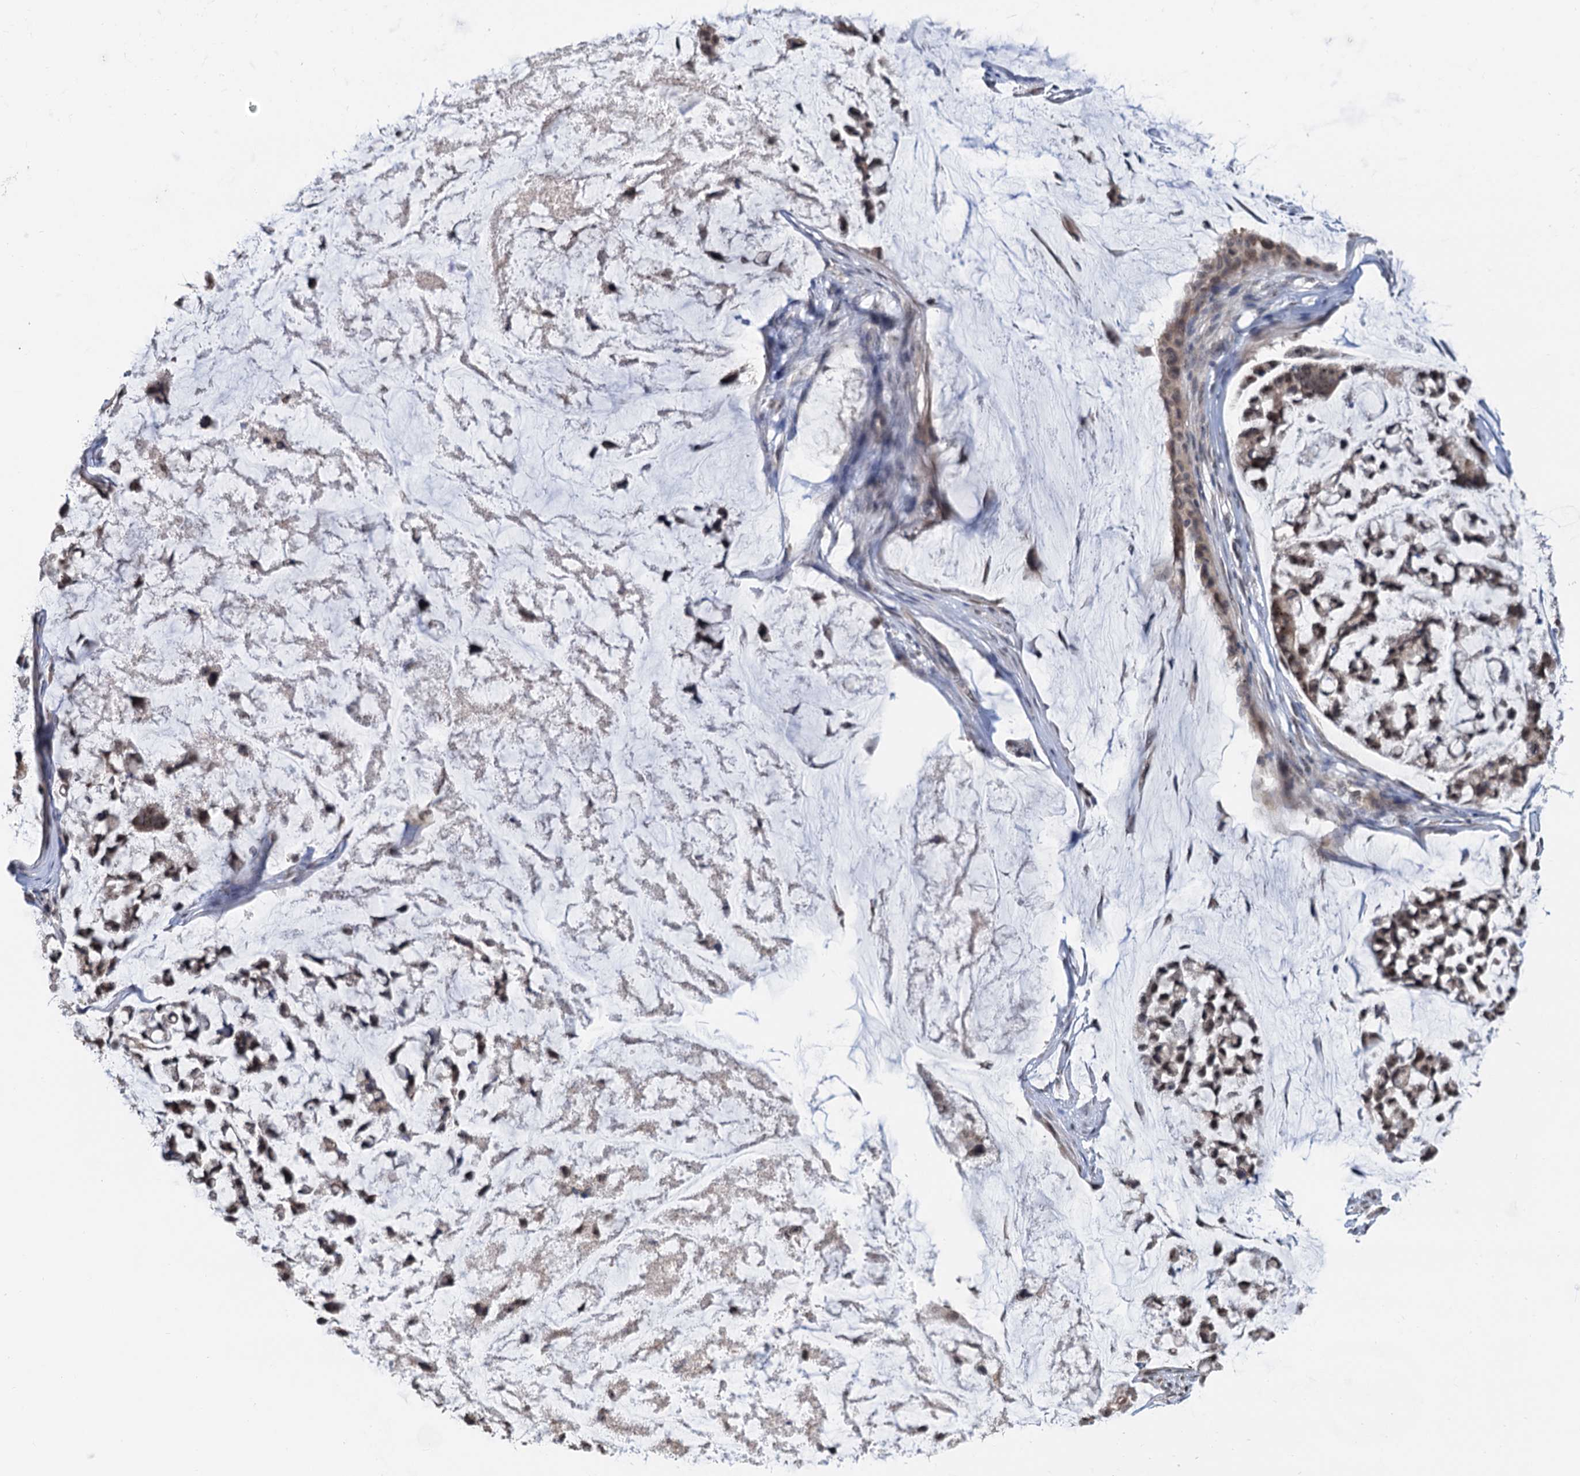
{"staining": {"intensity": "weak", "quantity": "<25%", "location": "cytoplasmic/membranous,nuclear"}, "tissue": "stomach cancer", "cell_type": "Tumor cells", "image_type": "cancer", "snomed": [{"axis": "morphology", "description": "Adenocarcinoma, NOS"}, {"axis": "topography", "description": "Stomach, lower"}], "caption": "This histopathology image is of stomach cancer stained with immunohistochemistry to label a protein in brown with the nuclei are counter-stained blue. There is no positivity in tumor cells. (DAB (3,3'-diaminobenzidine) IHC, high magnification).", "gene": "NAT10", "patient": {"sex": "male", "age": 67}}